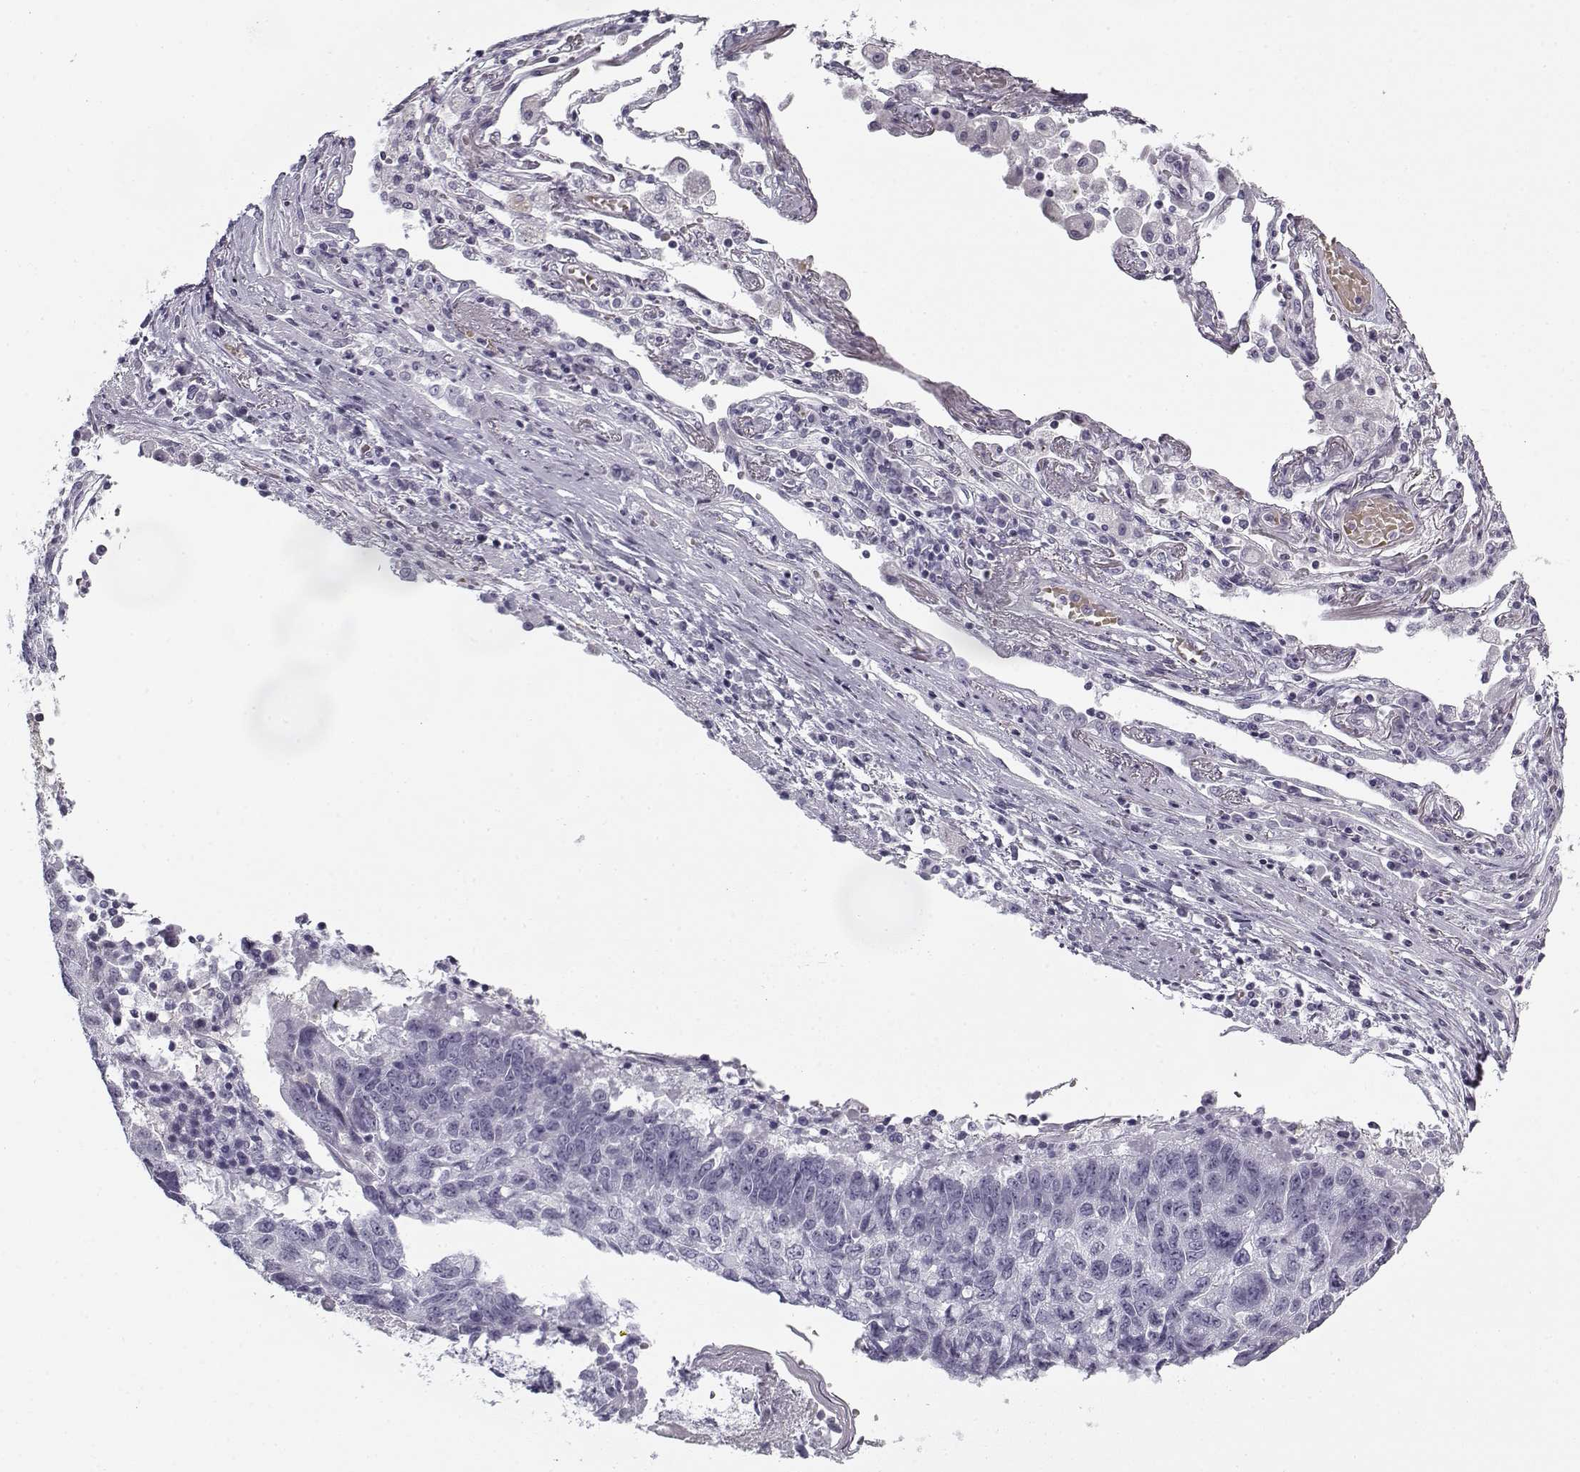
{"staining": {"intensity": "negative", "quantity": "none", "location": "none"}, "tissue": "lung cancer", "cell_type": "Tumor cells", "image_type": "cancer", "snomed": [{"axis": "morphology", "description": "Squamous cell carcinoma, NOS"}, {"axis": "topography", "description": "Lung"}], "caption": "A high-resolution micrograph shows immunohistochemistry staining of lung cancer (squamous cell carcinoma), which reveals no significant expression in tumor cells.", "gene": "SNCA", "patient": {"sex": "male", "age": 73}}